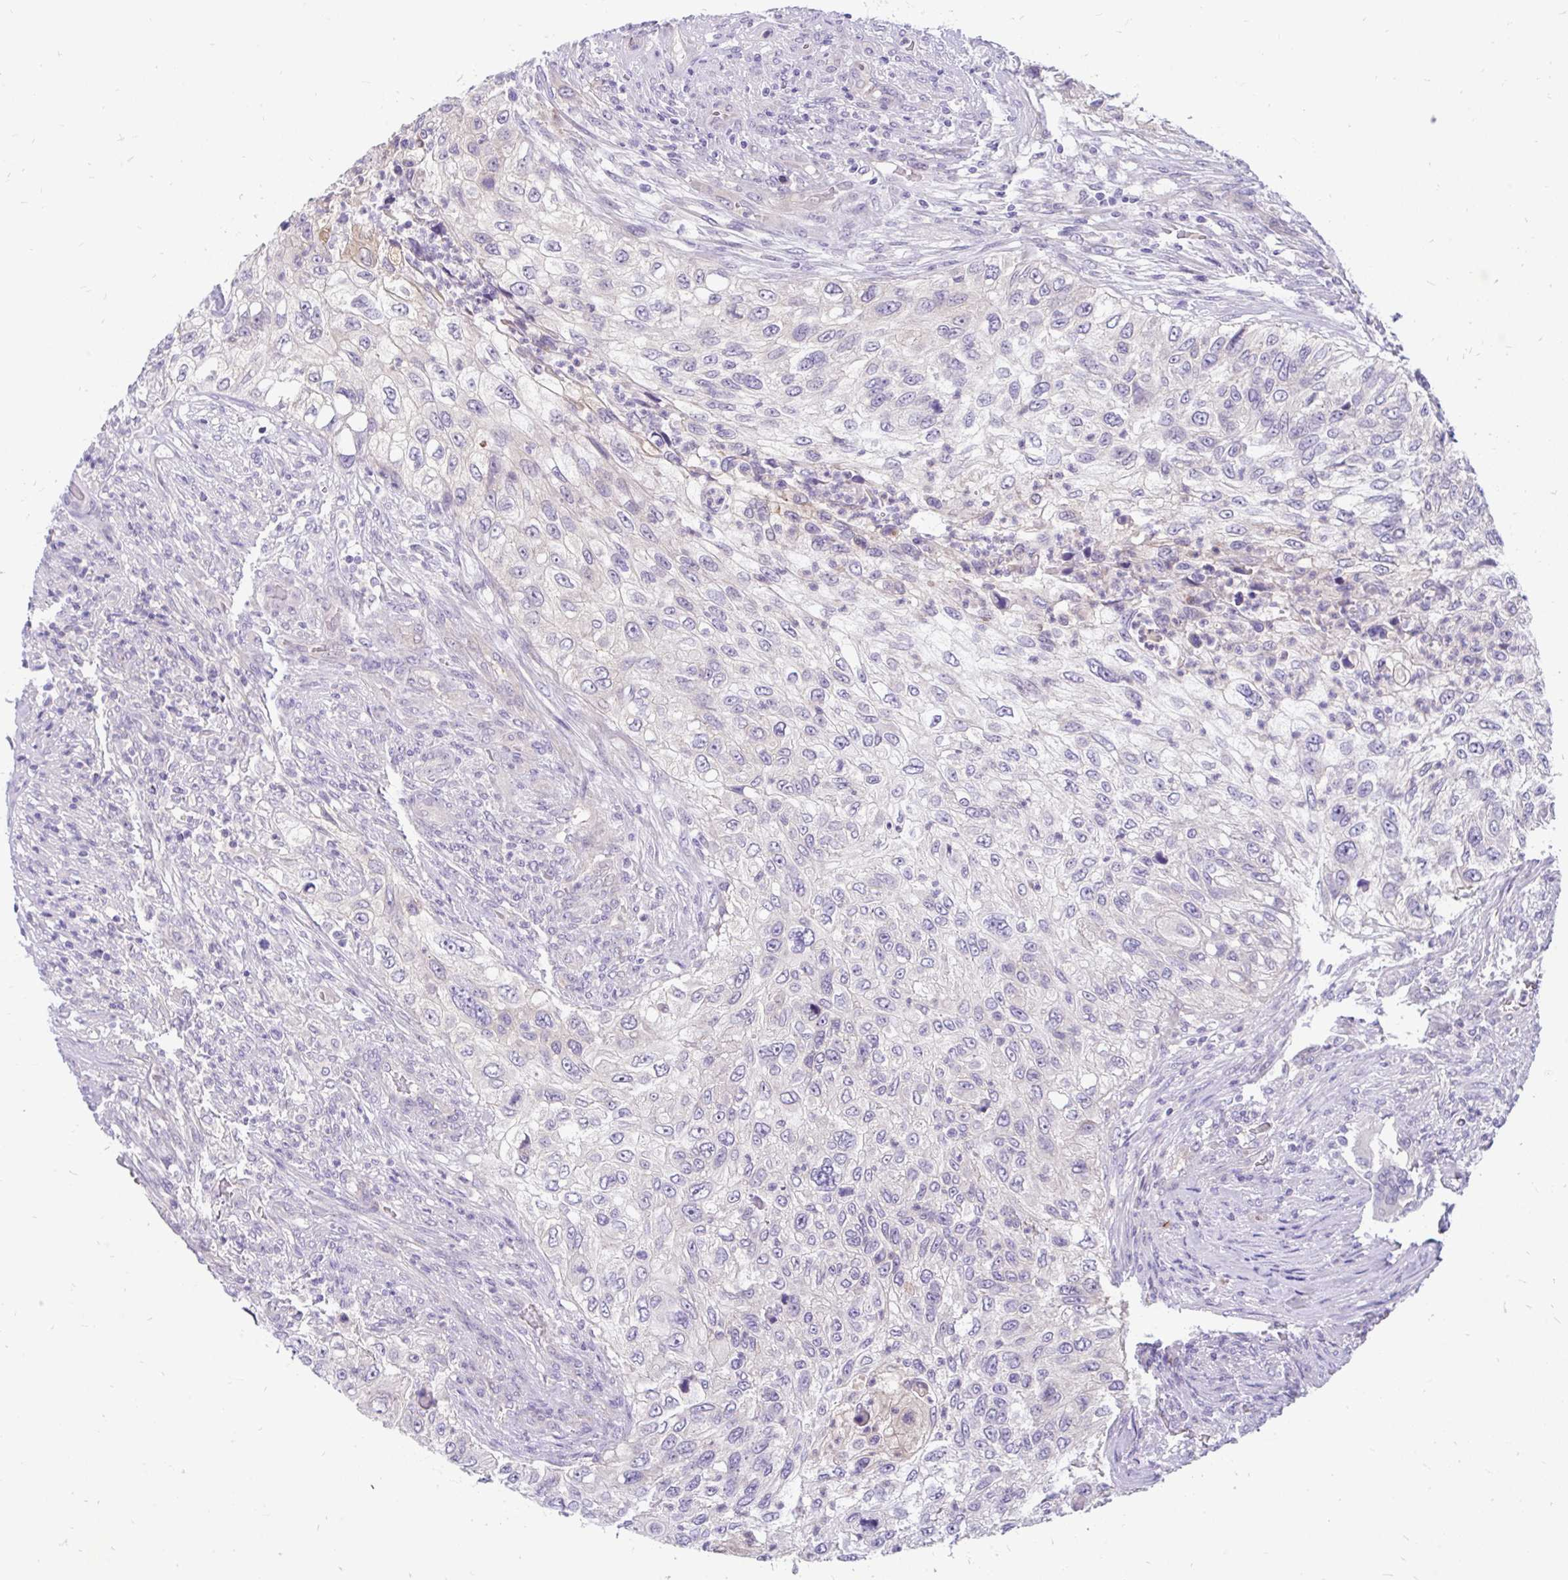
{"staining": {"intensity": "negative", "quantity": "none", "location": "none"}, "tissue": "urothelial cancer", "cell_type": "Tumor cells", "image_type": "cancer", "snomed": [{"axis": "morphology", "description": "Urothelial carcinoma, High grade"}, {"axis": "topography", "description": "Urinary bladder"}], "caption": "Immunohistochemical staining of urothelial cancer displays no significant positivity in tumor cells.", "gene": "KIAA2013", "patient": {"sex": "female", "age": 60}}